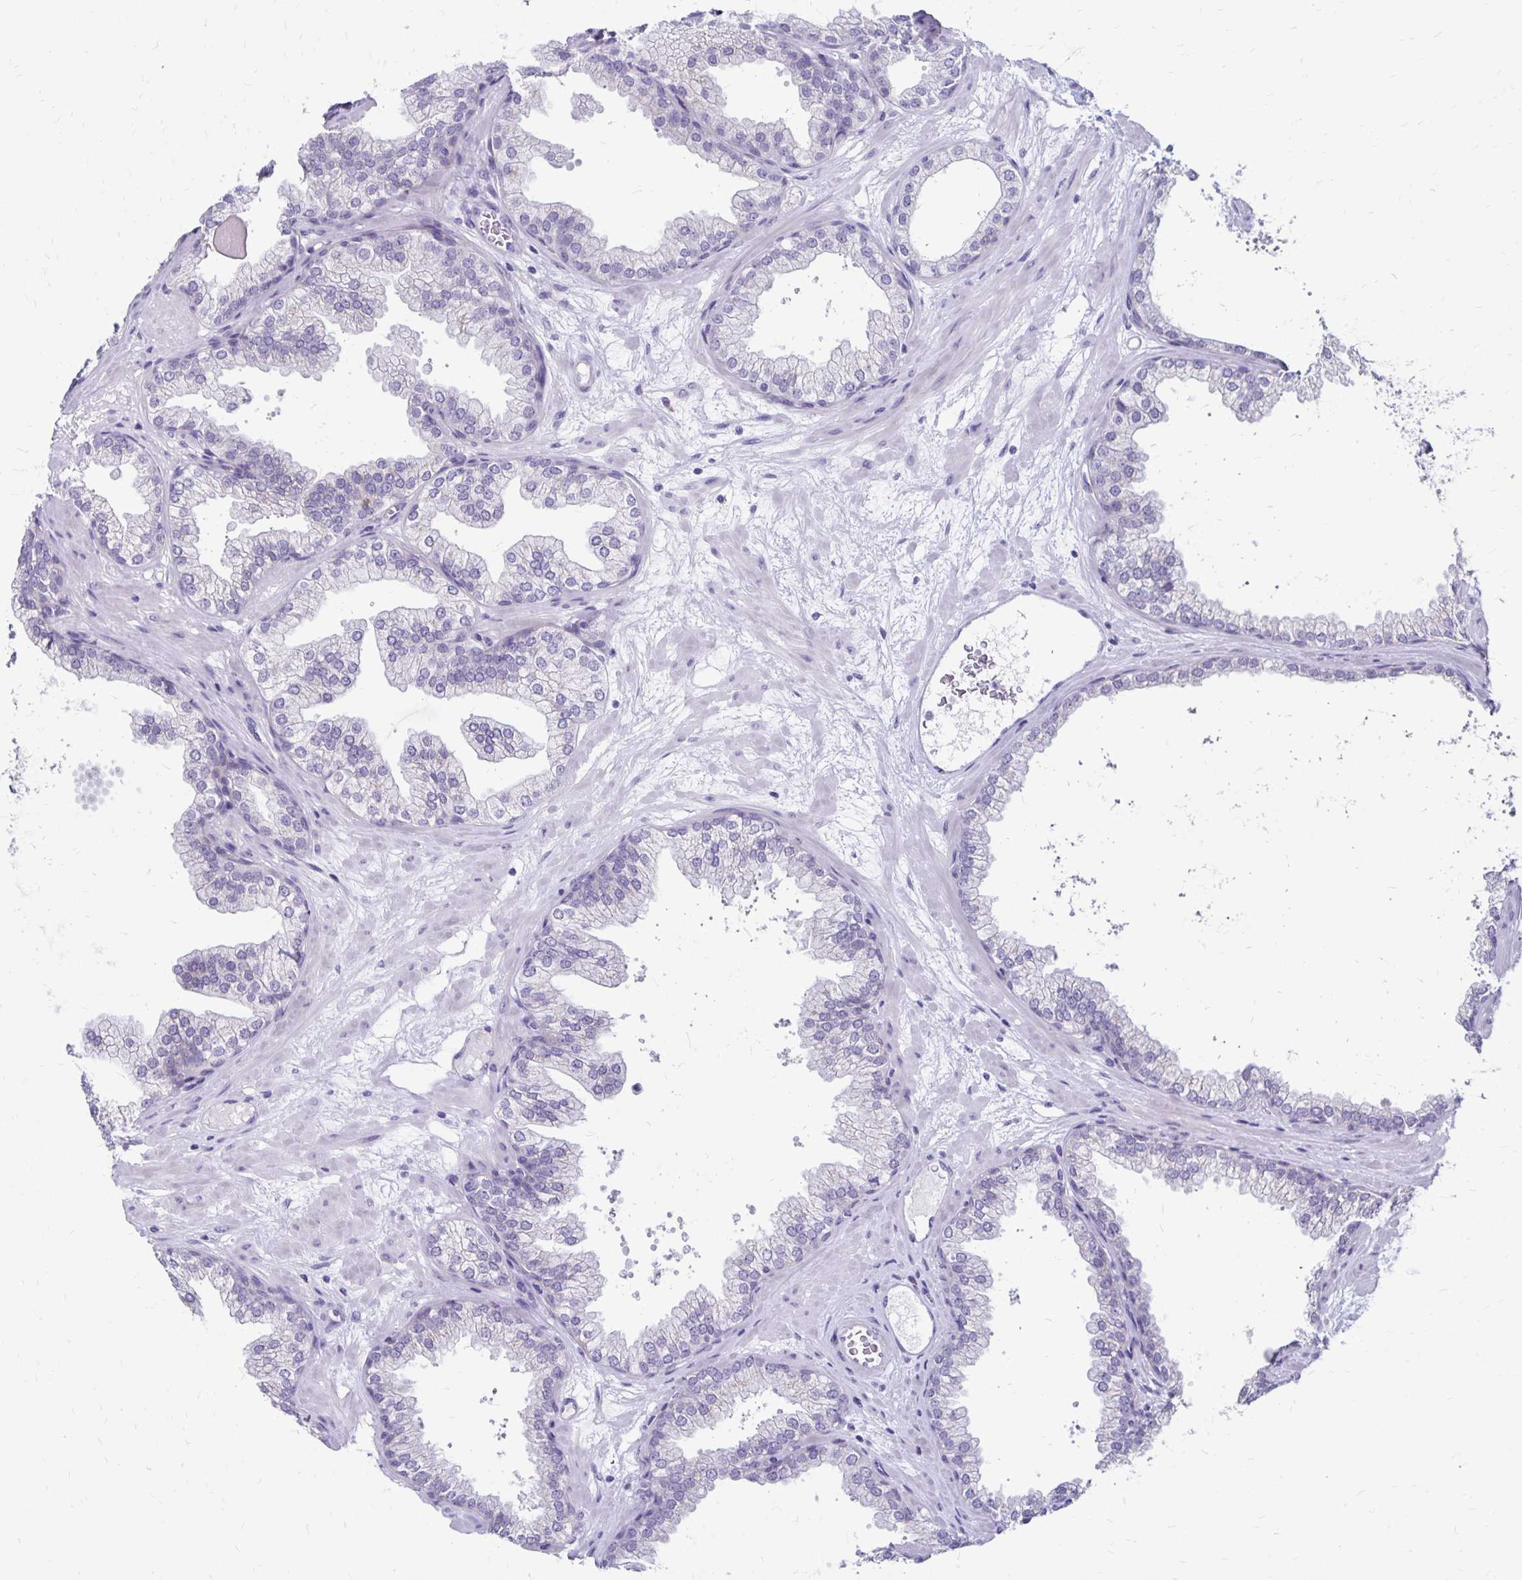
{"staining": {"intensity": "negative", "quantity": "none", "location": "none"}, "tissue": "prostate", "cell_type": "Glandular cells", "image_type": "normal", "snomed": [{"axis": "morphology", "description": "Normal tissue, NOS"}, {"axis": "topography", "description": "Prostate"}], "caption": "An immunohistochemistry (IHC) image of benign prostate is shown. There is no staining in glandular cells of prostate. (Stains: DAB immunohistochemistry with hematoxylin counter stain, Microscopy: brightfield microscopy at high magnification).", "gene": "TNS3", "patient": {"sex": "male", "age": 37}}